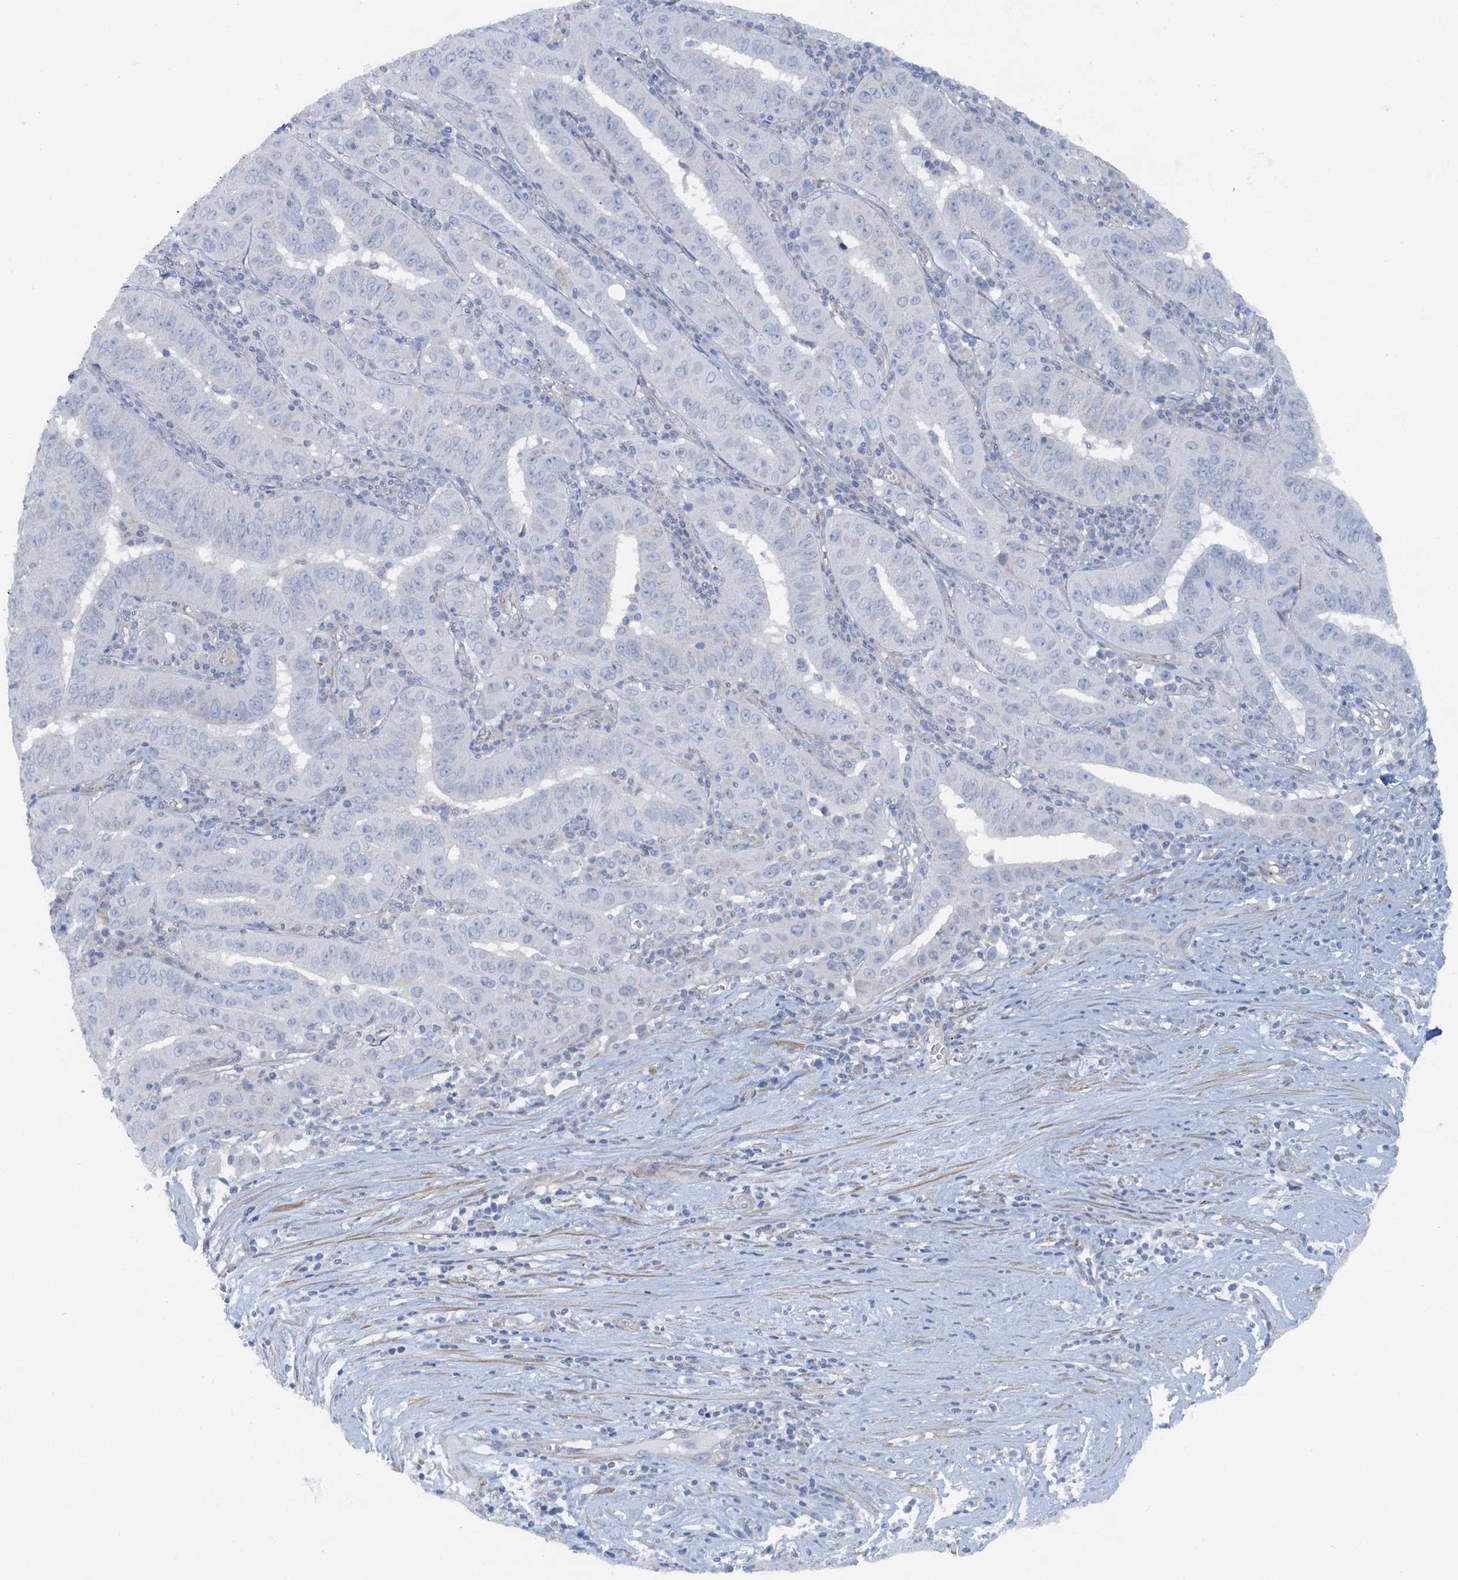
{"staining": {"intensity": "negative", "quantity": "none", "location": "none"}, "tissue": "pancreatic cancer", "cell_type": "Tumor cells", "image_type": "cancer", "snomed": [{"axis": "morphology", "description": "Adenocarcinoma, NOS"}, {"axis": "topography", "description": "Pancreas"}], "caption": "This is a image of immunohistochemistry staining of pancreatic adenocarcinoma, which shows no positivity in tumor cells.", "gene": "POGLUT3", "patient": {"sex": "male", "age": 63}}